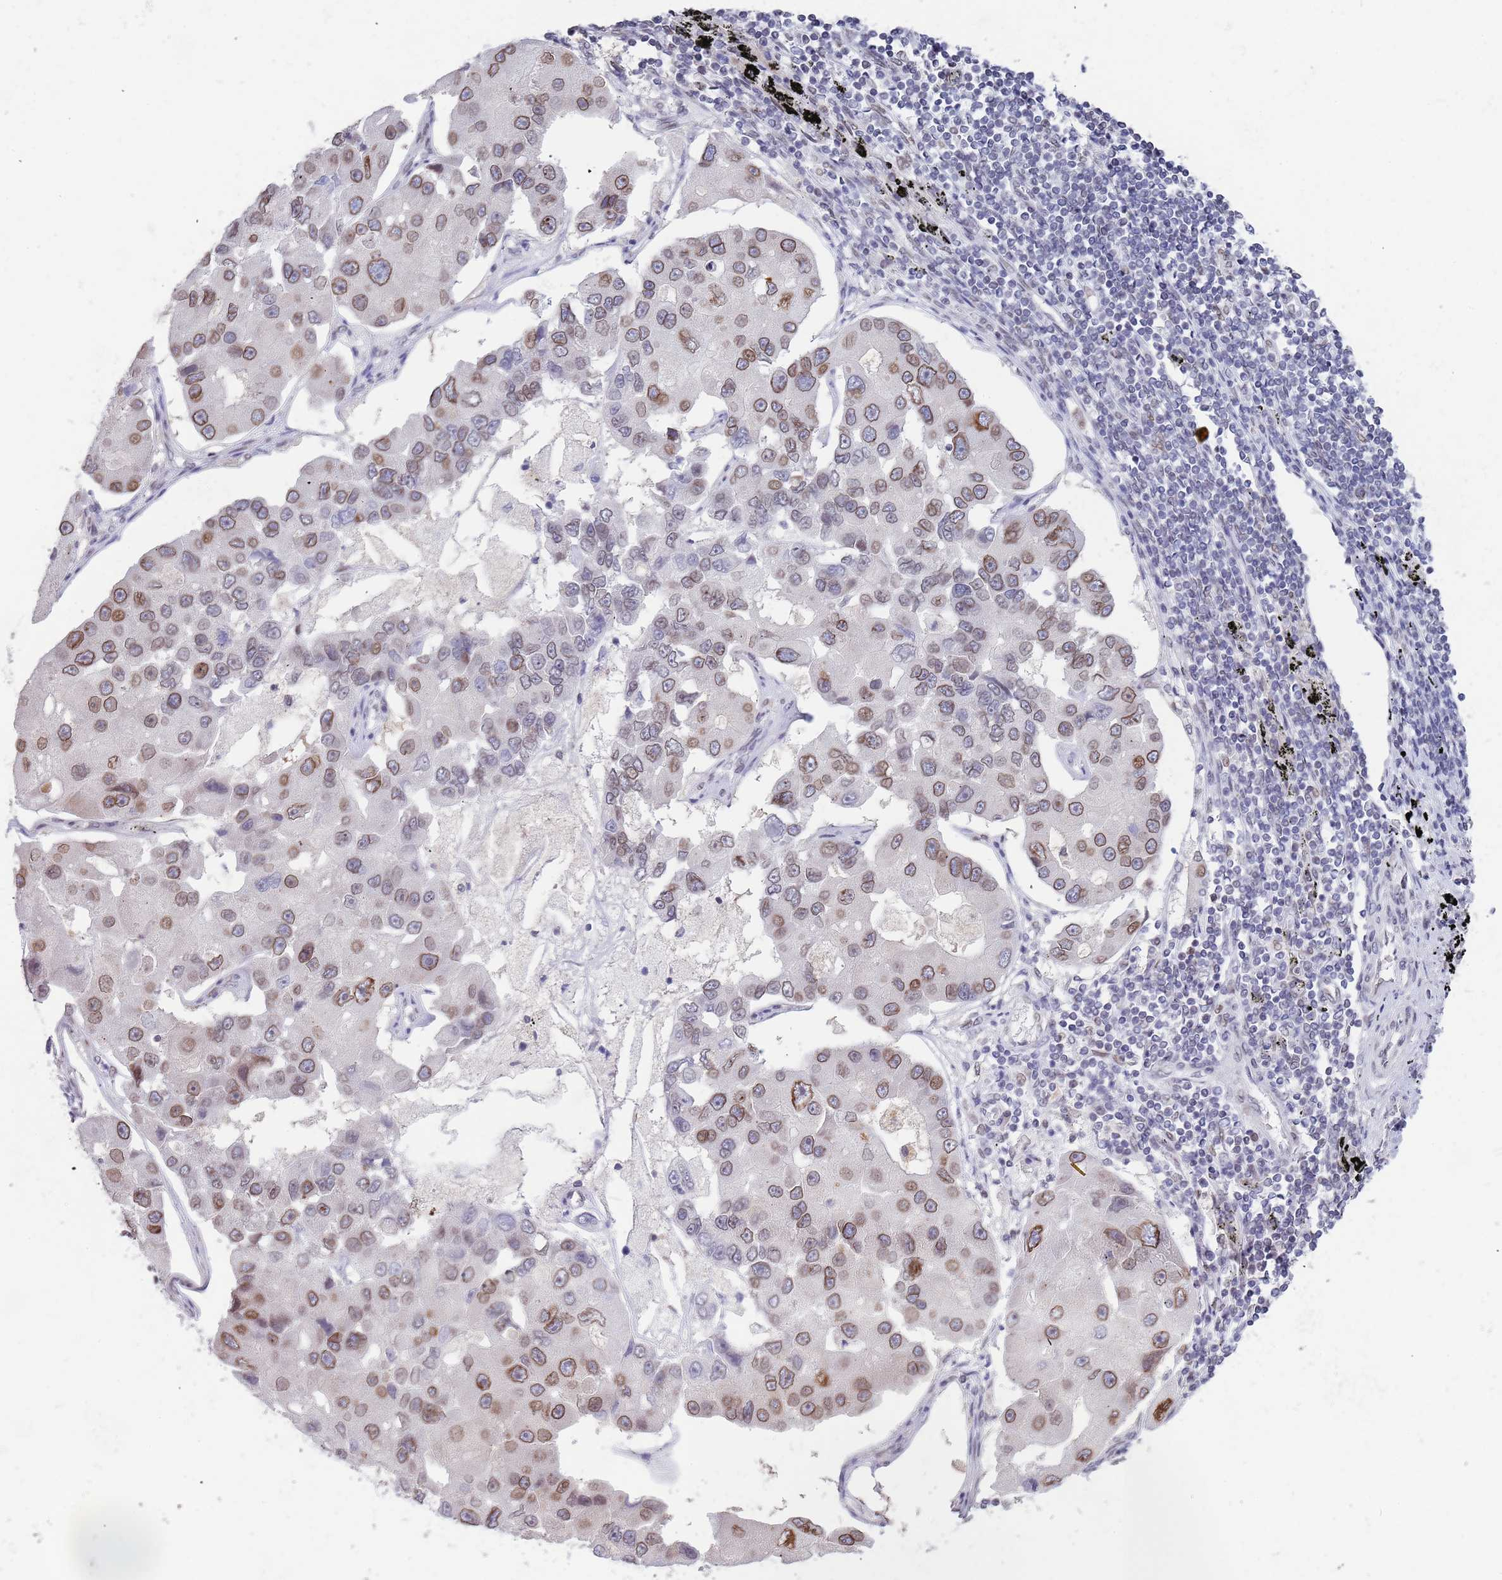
{"staining": {"intensity": "moderate", "quantity": ">75%", "location": "cytoplasmic/membranous,nuclear"}, "tissue": "lung cancer", "cell_type": "Tumor cells", "image_type": "cancer", "snomed": [{"axis": "morphology", "description": "Adenocarcinoma, NOS"}, {"axis": "topography", "description": "Lung"}], "caption": "Tumor cells demonstrate moderate cytoplasmic/membranous and nuclear expression in about >75% of cells in lung cancer.", "gene": "KLHDC2", "patient": {"sex": "female", "age": 54}}